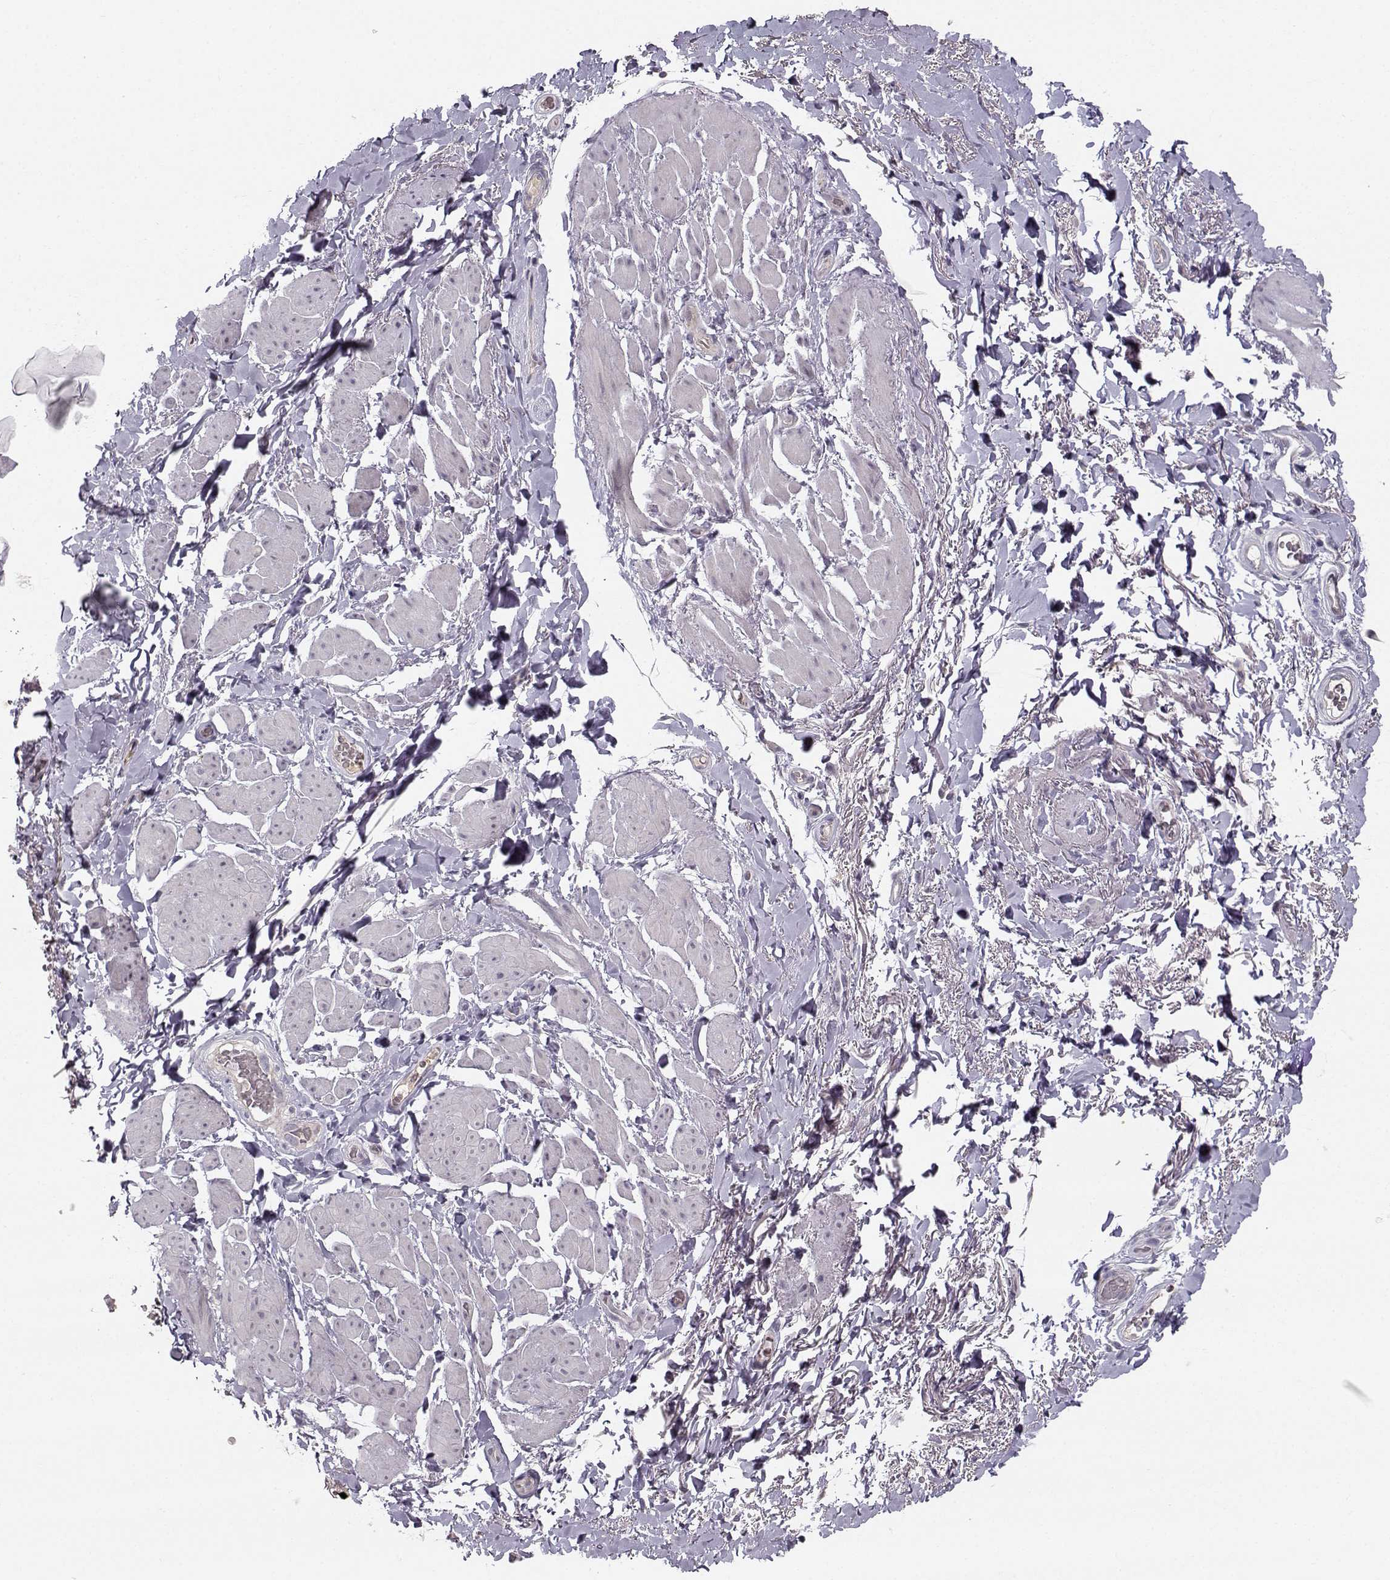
{"staining": {"intensity": "negative", "quantity": "none", "location": "none"}, "tissue": "adipose tissue", "cell_type": "Adipocytes", "image_type": "normal", "snomed": [{"axis": "morphology", "description": "Normal tissue, NOS"}, {"axis": "topography", "description": "Anal"}, {"axis": "topography", "description": "Peripheral nerve tissue"}], "caption": "High magnification brightfield microscopy of unremarkable adipose tissue stained with DAB (brown) and counterstained with hematoxylin (blue): adipocytes show no significant expression. Nuclei are stained in blue.", "gene": "OPRD1", "patient": {"sex": "male", "age": 53}}